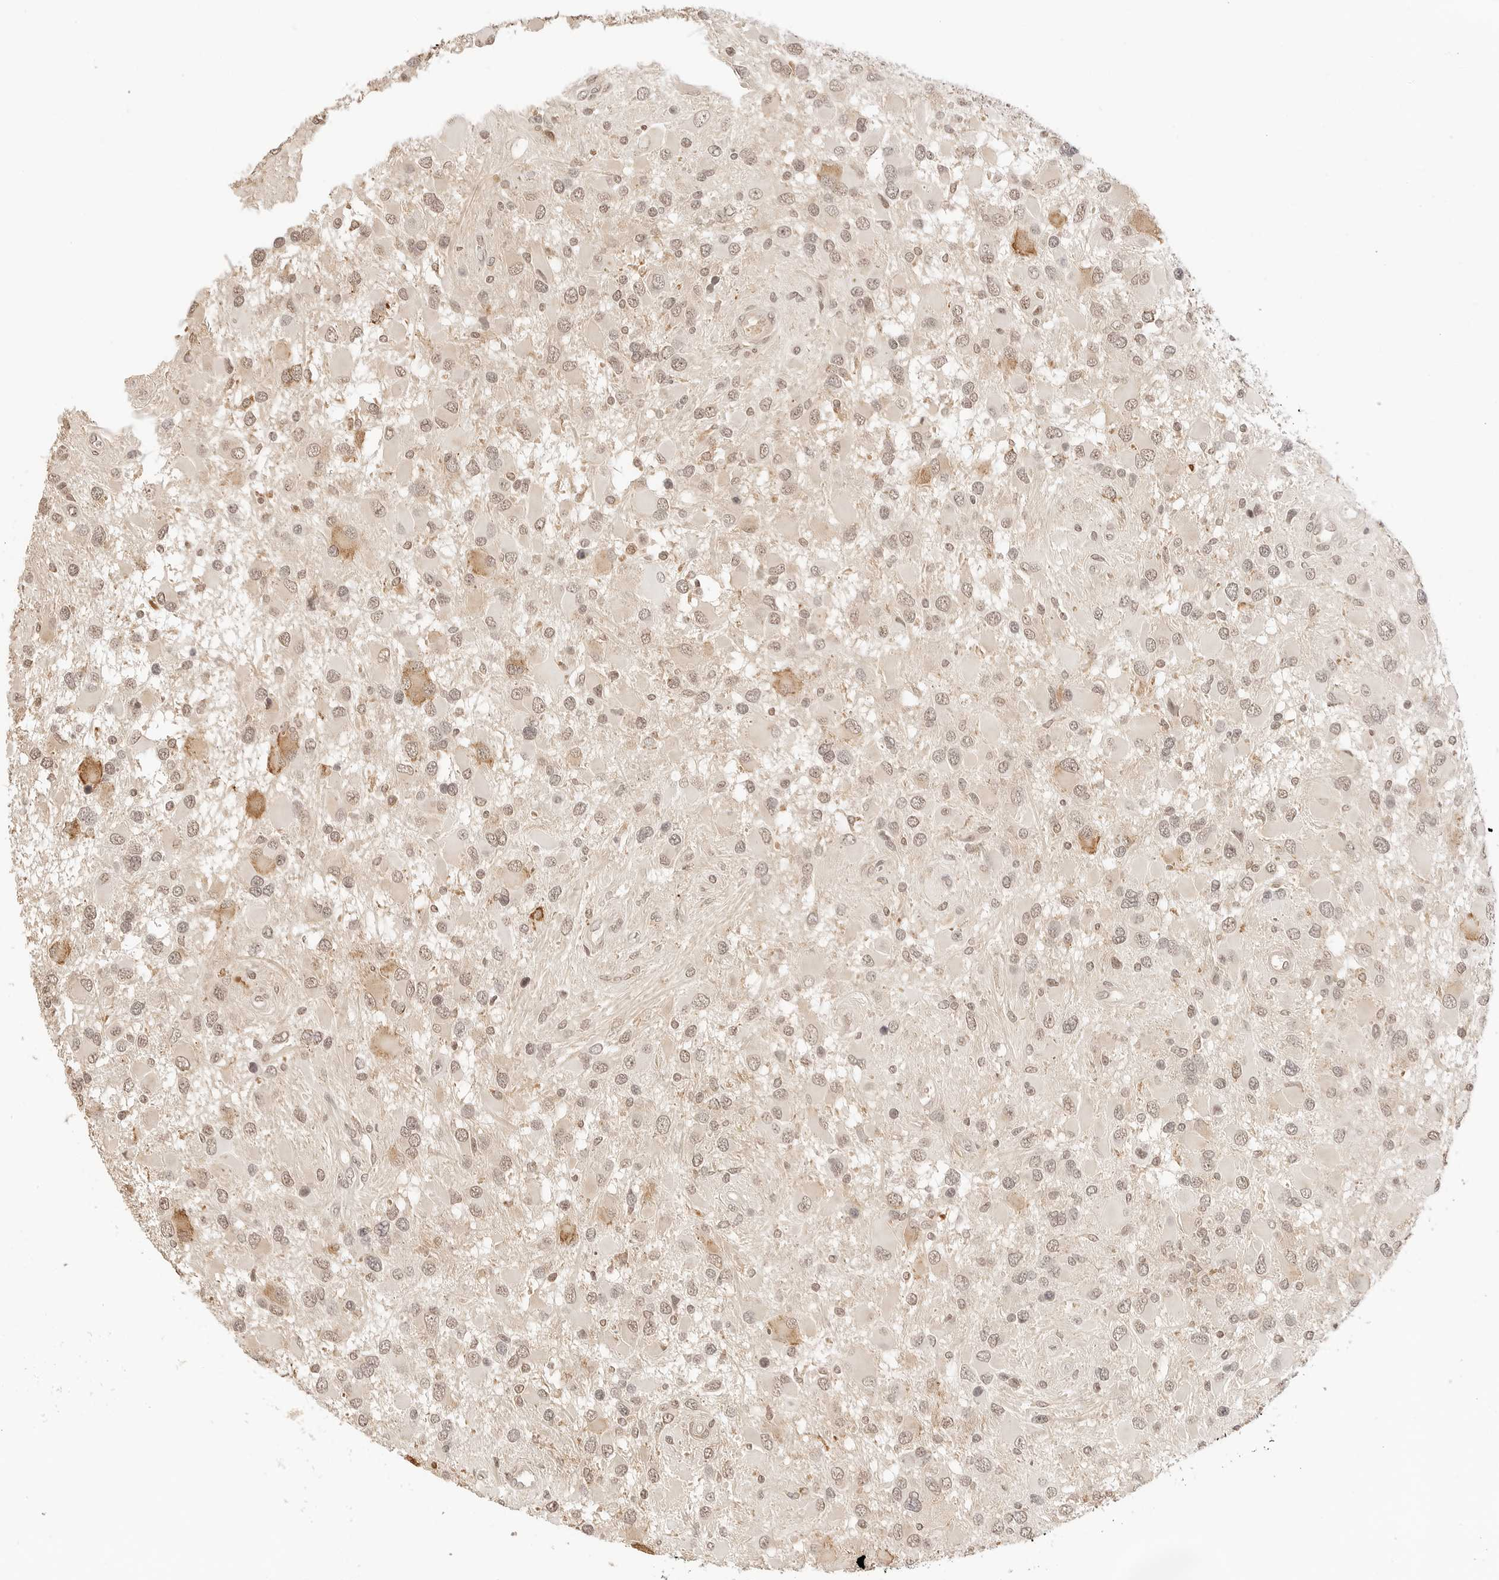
{"staining": {"intensity": "weak", "quantity": ">75%", "location": "nuclear"}, "tissue": "glioma", "cell_type": "Tumor cells", "image_type": "cancer", "snomed": [{"axis": "morphology", "description": "Glioma, malignant, High grade"}, {"axis": "topography", "description": "Brain"}], "caption": "A brown stain highlights weak nuclear positivity of a protein in human glioma tumor cells.", "gene": "SEPTIN4", "patient": {"sex": "male", "age": 53}}